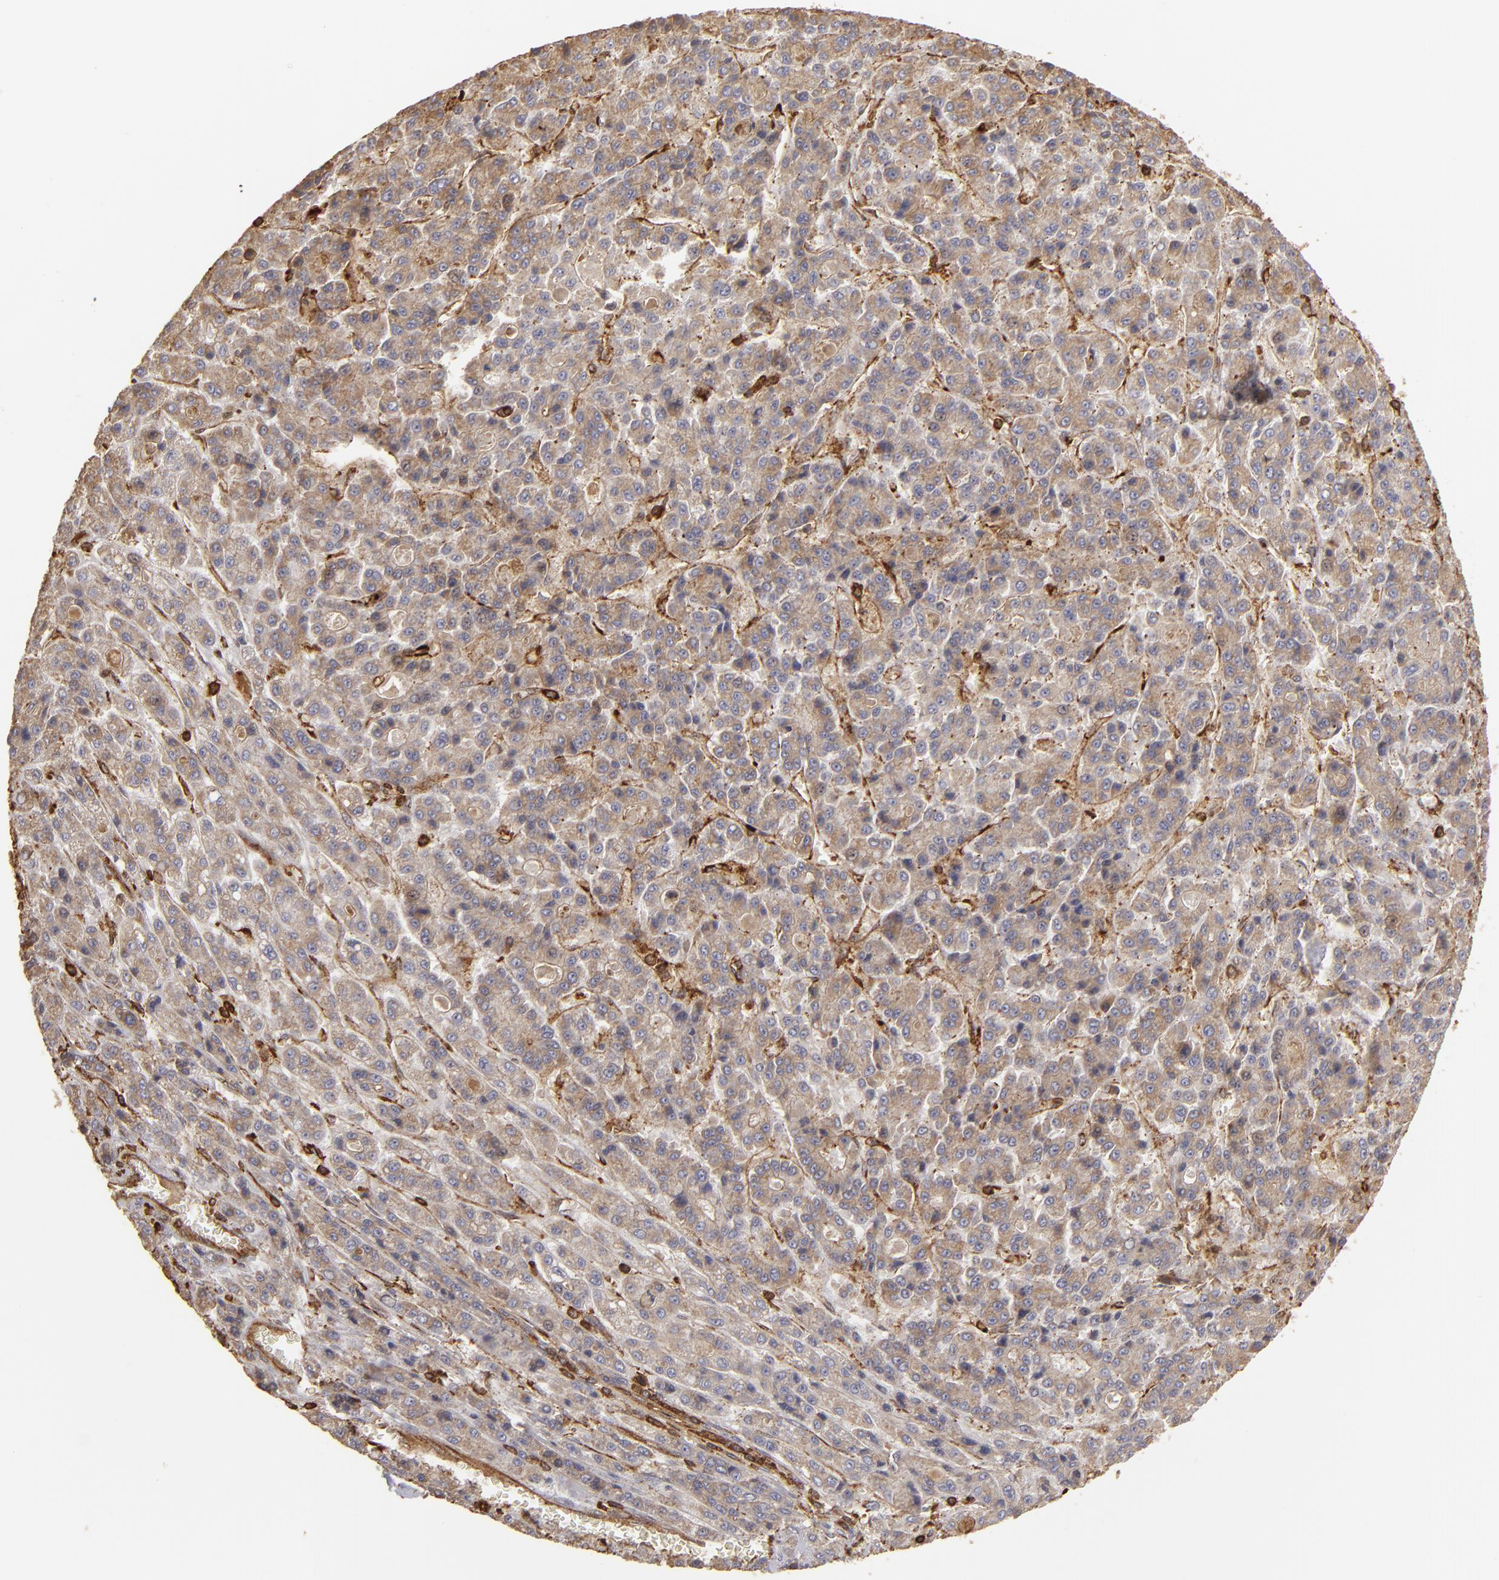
{"staining": {"intensity": "moderate", "quantity": ">75%", "location": "cytoplasmic/membranous"}, "tissue": "liver cancer", "cell_type": "Tumor cells", "image_type": "cancer", "snomed": [{"axis": "morphology", "description": "Carcinoma, Hepatocellular, NOS"}, {"axis": "topography", "description": "Liver"}], "caption": "A micrograph showing moderate cytoplasmic/membranous staining in approximately >75% of tumor cells in liver cancer (hepatocellular carcinoma), as visualized by brown immunohistochemical staining.", "gene": "ACTB", "patient": {"sex": "male", "age": 70}}